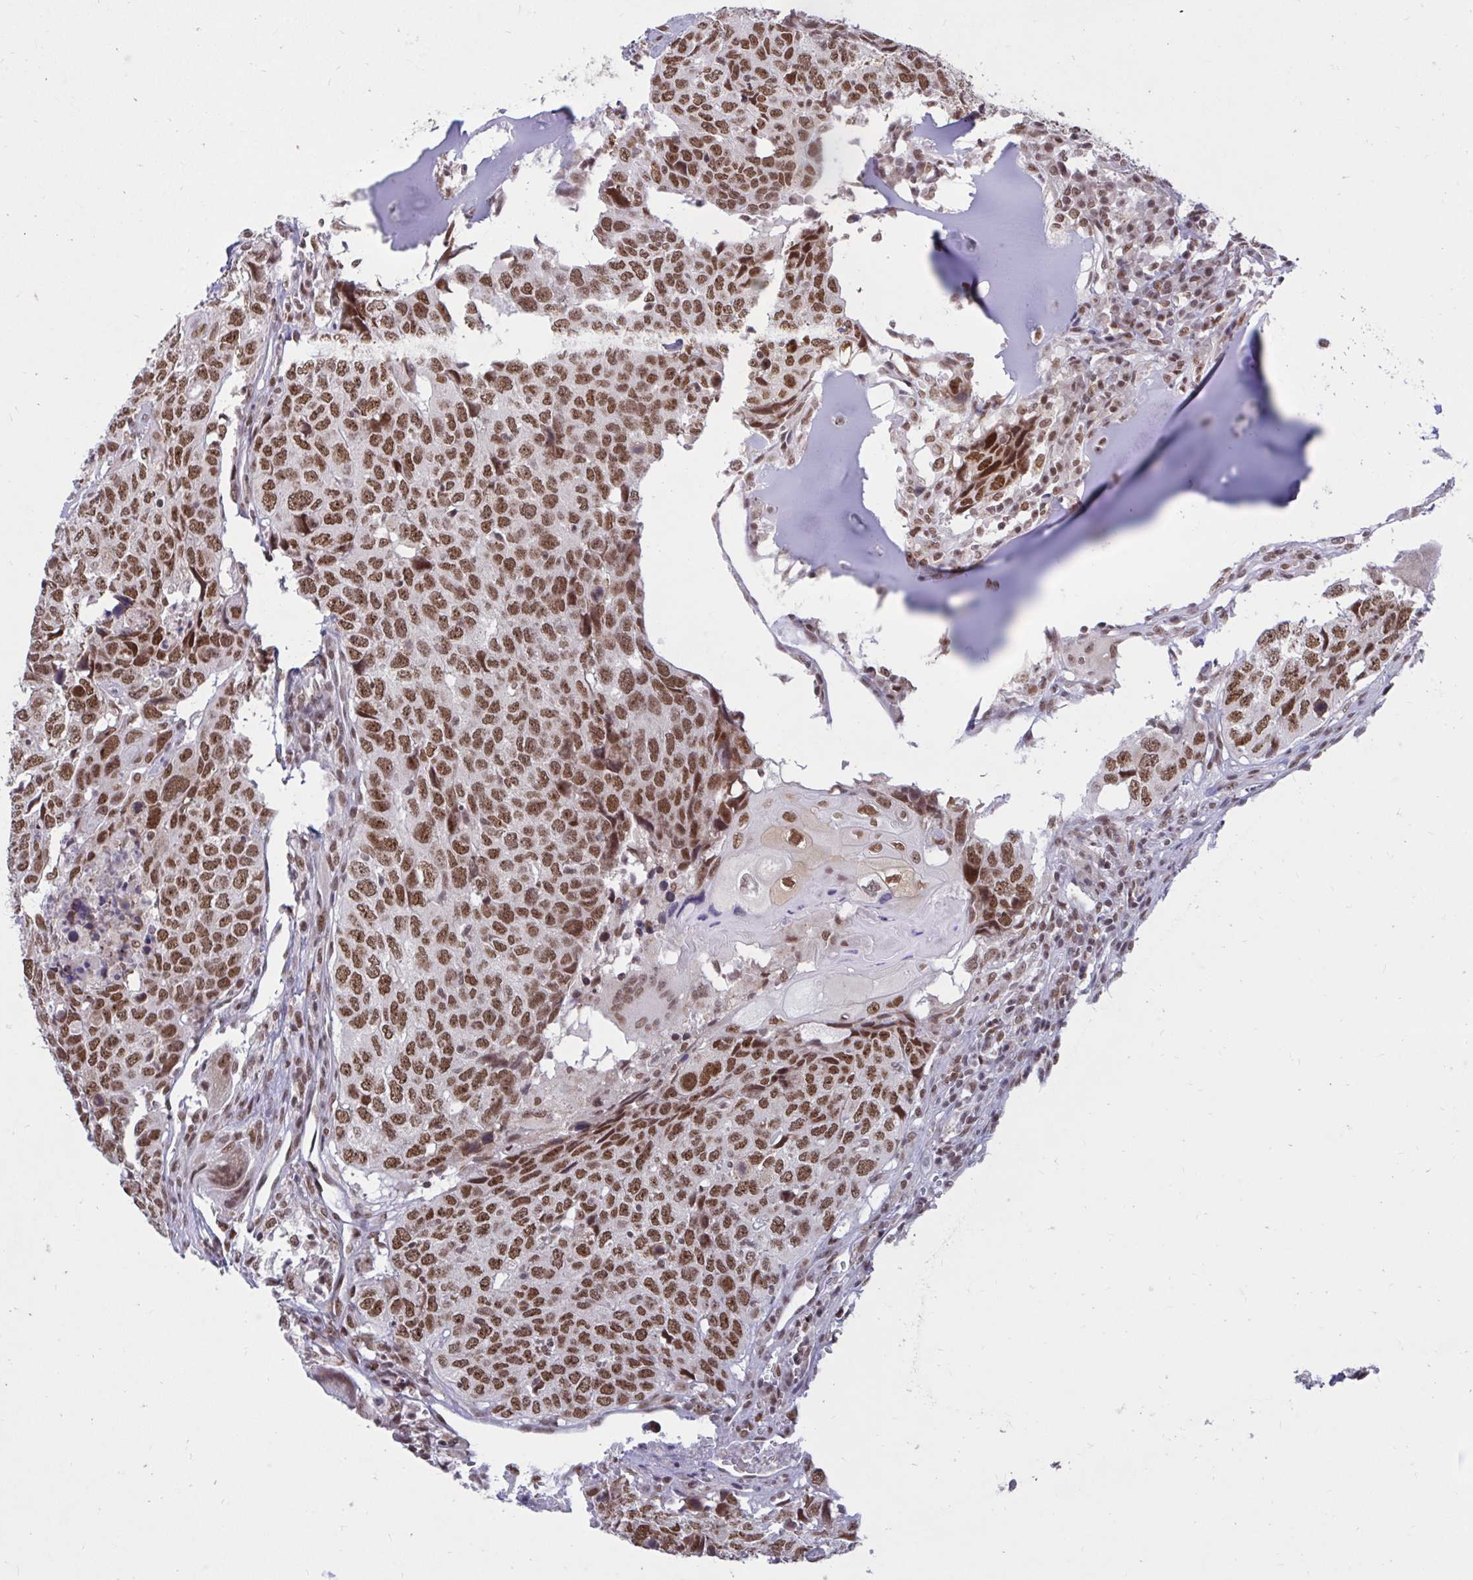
{"staining": {"intensity": "moderate", "quantity": ">75%", "location": "nuclear"}, "tissue": "head and neck cancer", "cell_type": "Tumor cells", "image_type": "cancer", "snomed": [{"axis": "morphology", "description": "Normal tissue, NOS"}, {"axis": "morphology", "description": "Squamous cell carcinoma, NOS"}, {"axis": "topography", "description": "Skeletal muscle"}, {"axis": "topography", "description": "Vascular tissue"}, {"axis": "topography", "description": "Peripheral nerve tissue"}, {"axis": "topography", "description": "Head-Neck"}], "caption": "About >75% of tumor cells in human head and neck squamous cell carcinoma show moderate nuclear protein positivity as visualized by brown immunohistochemical staining.", "gene": "PHF10", "patient": {"sex": "male", "age": 66}}